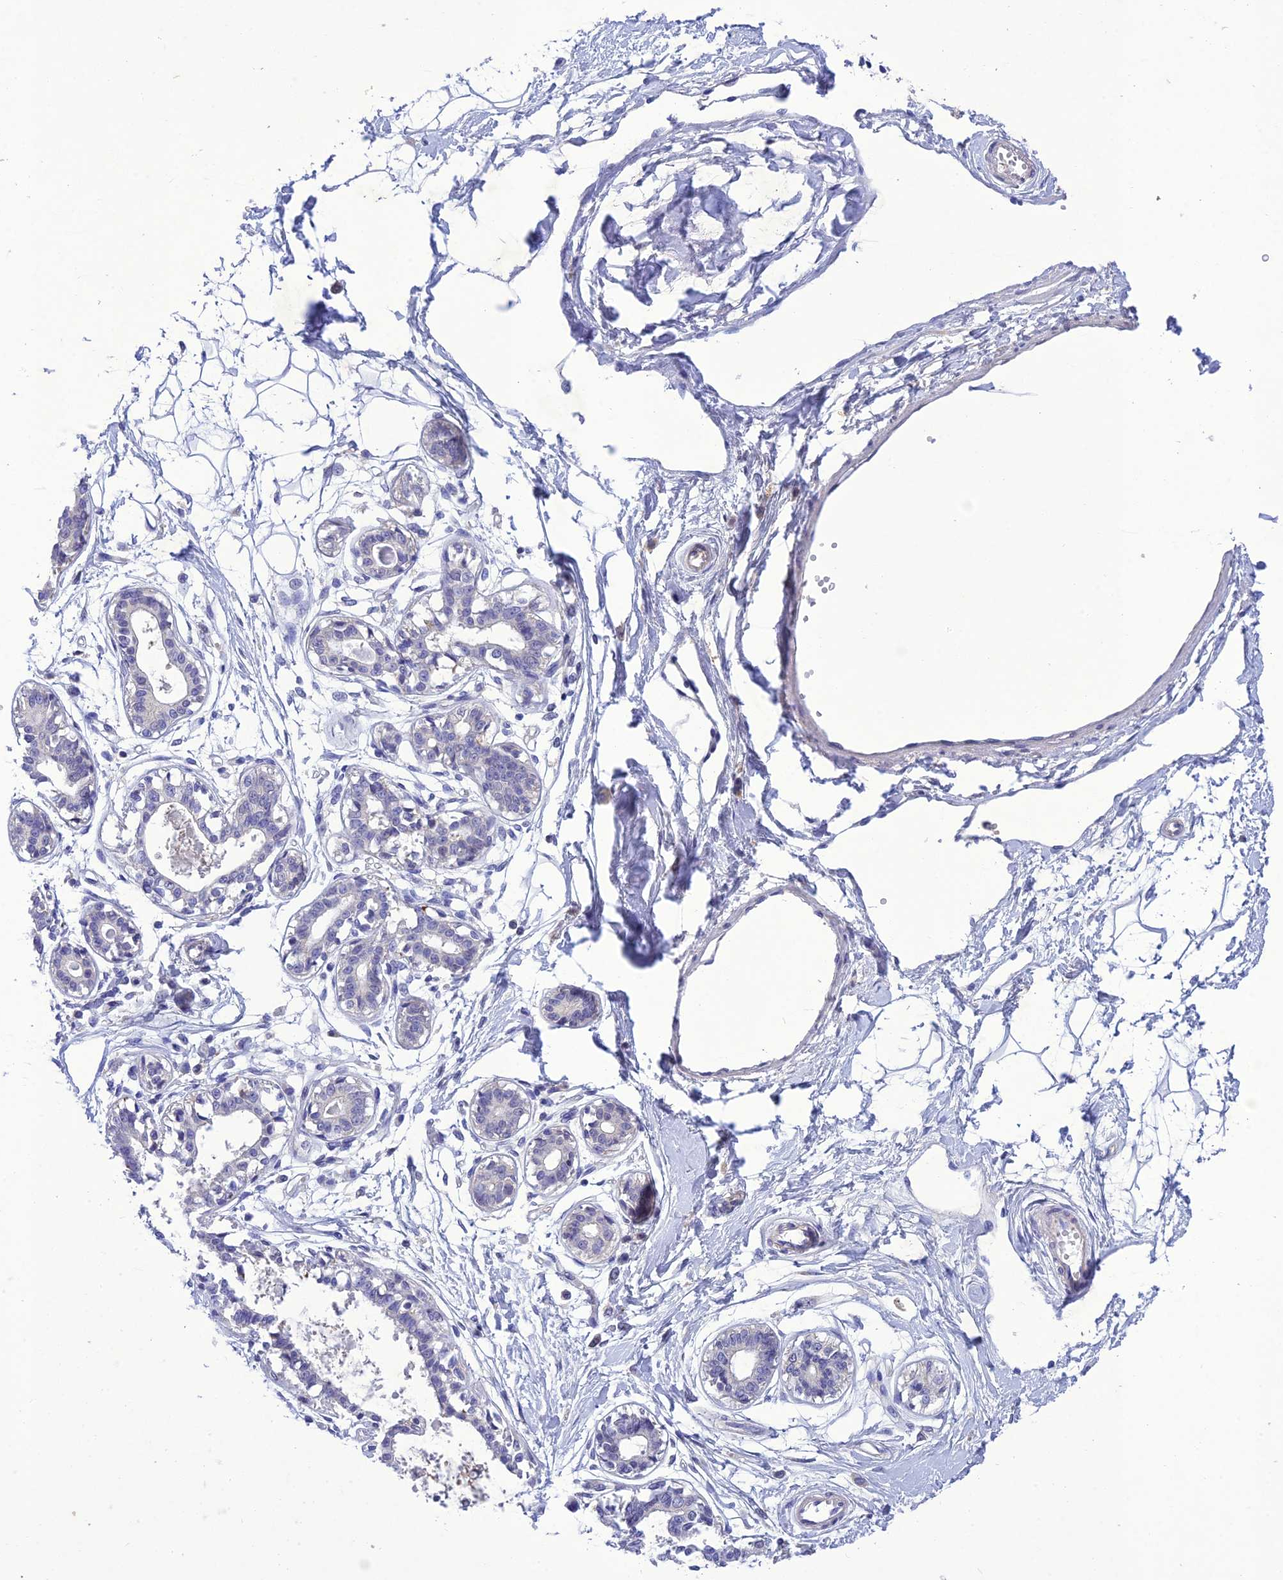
{"staining": {"intensity": "negative", "quantity": "none", "location": "none"}, "tissue": "breast", "cell_type": "Adipocytes", "image_type": "normal", "snomed": [{"axis": "morphology", "description": "Normal tissue, NOS"}, {"axis": "topography", "description": "Breast"}], "caption": "Breast stained for a protein using immunohistochemistry demonstrates no positivity adipocytes.", "gene": "SNX24", "patient": {"sex": "female", "age": 45}}